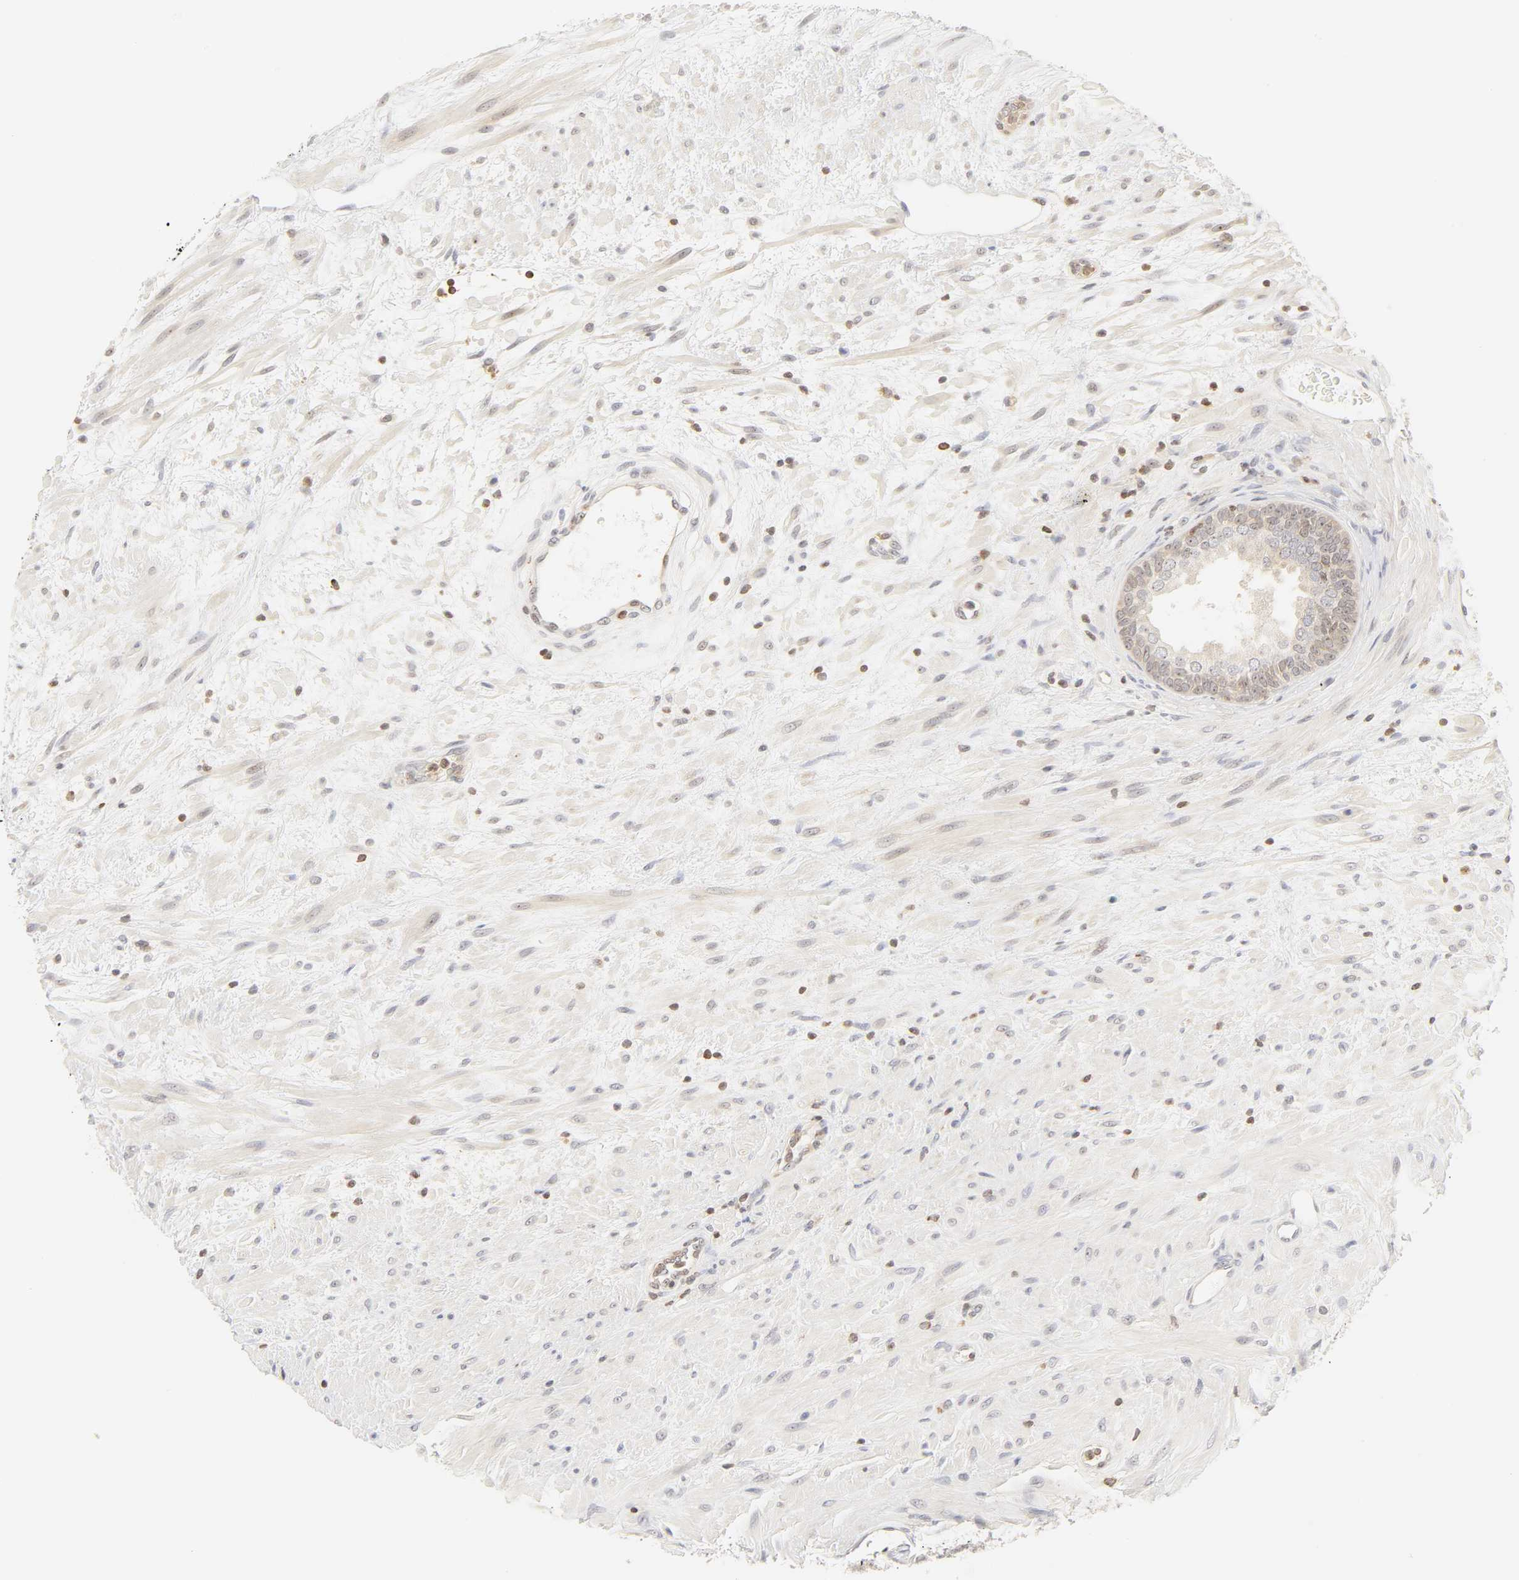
{"staining": {"intensity": "weak", "quantity": "<25%", "location": "nuclear"}, "tissue": "prostate", "cell_type": "Glandular cells", "image_type": "normal", "snomed": [{"axis": "morphology", "description": "Normal tissue, NOS"}, {"axis": "topography", "description": "Prostate"}], "caption": "Prostate was stained to show a protein in brown. There is no significant staining in glandular cells.", "gene": "KIF2A", "patient": {"sex": "male", "age": 76}}